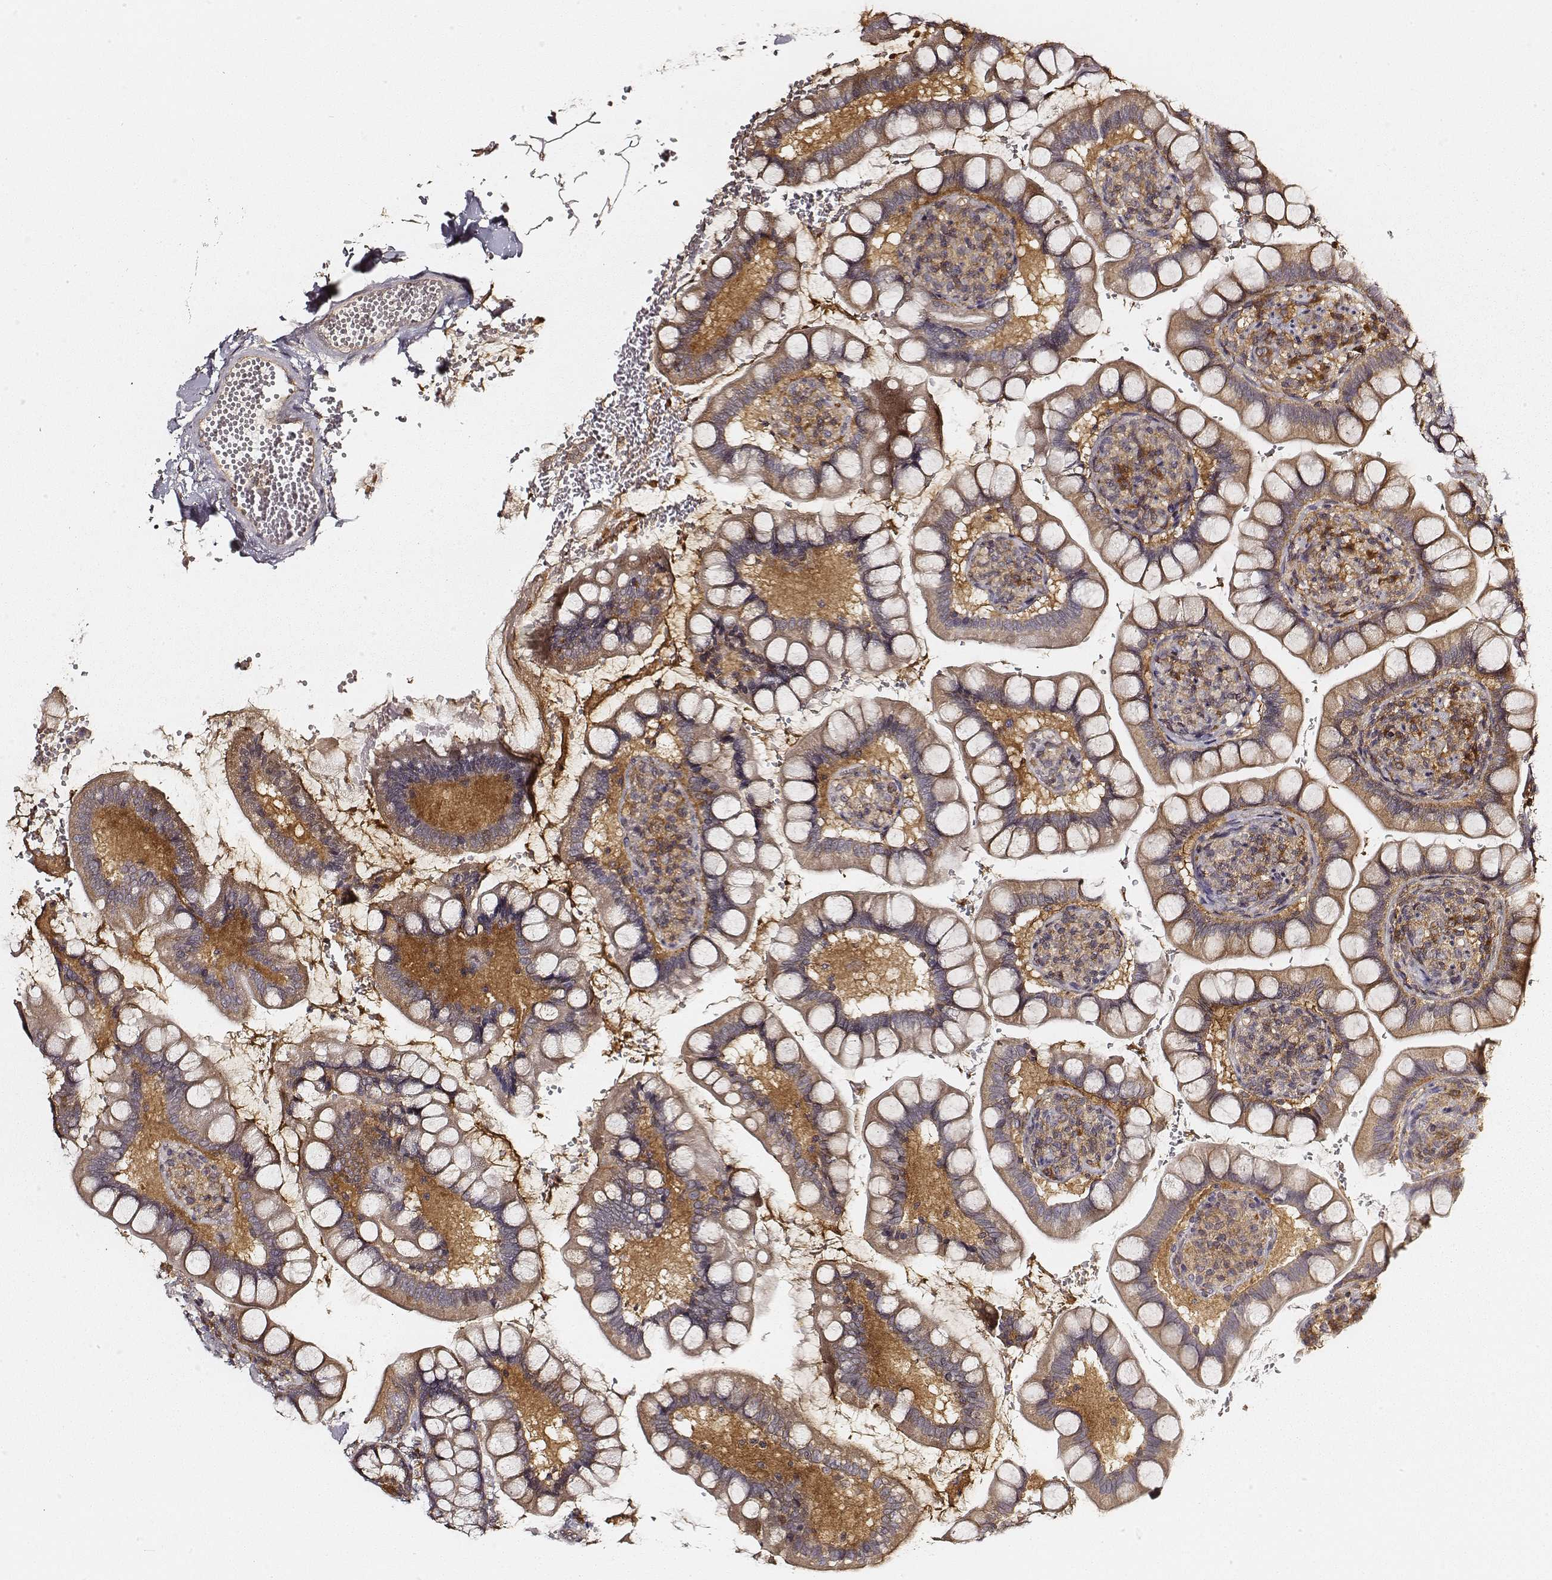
{"staining": {"intensity": "moderate", "quantity": ">75%", "location": "cytoplasmic/membranous"}, "tissue": "small intestine", "cell_type": "Glandular cells", "image_type": "normal", "snomed": [{"axis": "morphology", "description": "Normal tissue, NOS"}, {"axis": "topography", "description": "Small intestine"}], "caption": "This micrograph displays IHC staining of benign human small intestine, with medium moderate cytoplasmic/membranous expression in approximately >75% of glandular cells.", "gene": "CARS1", "patient": {"sex": "female", "age": 56}}